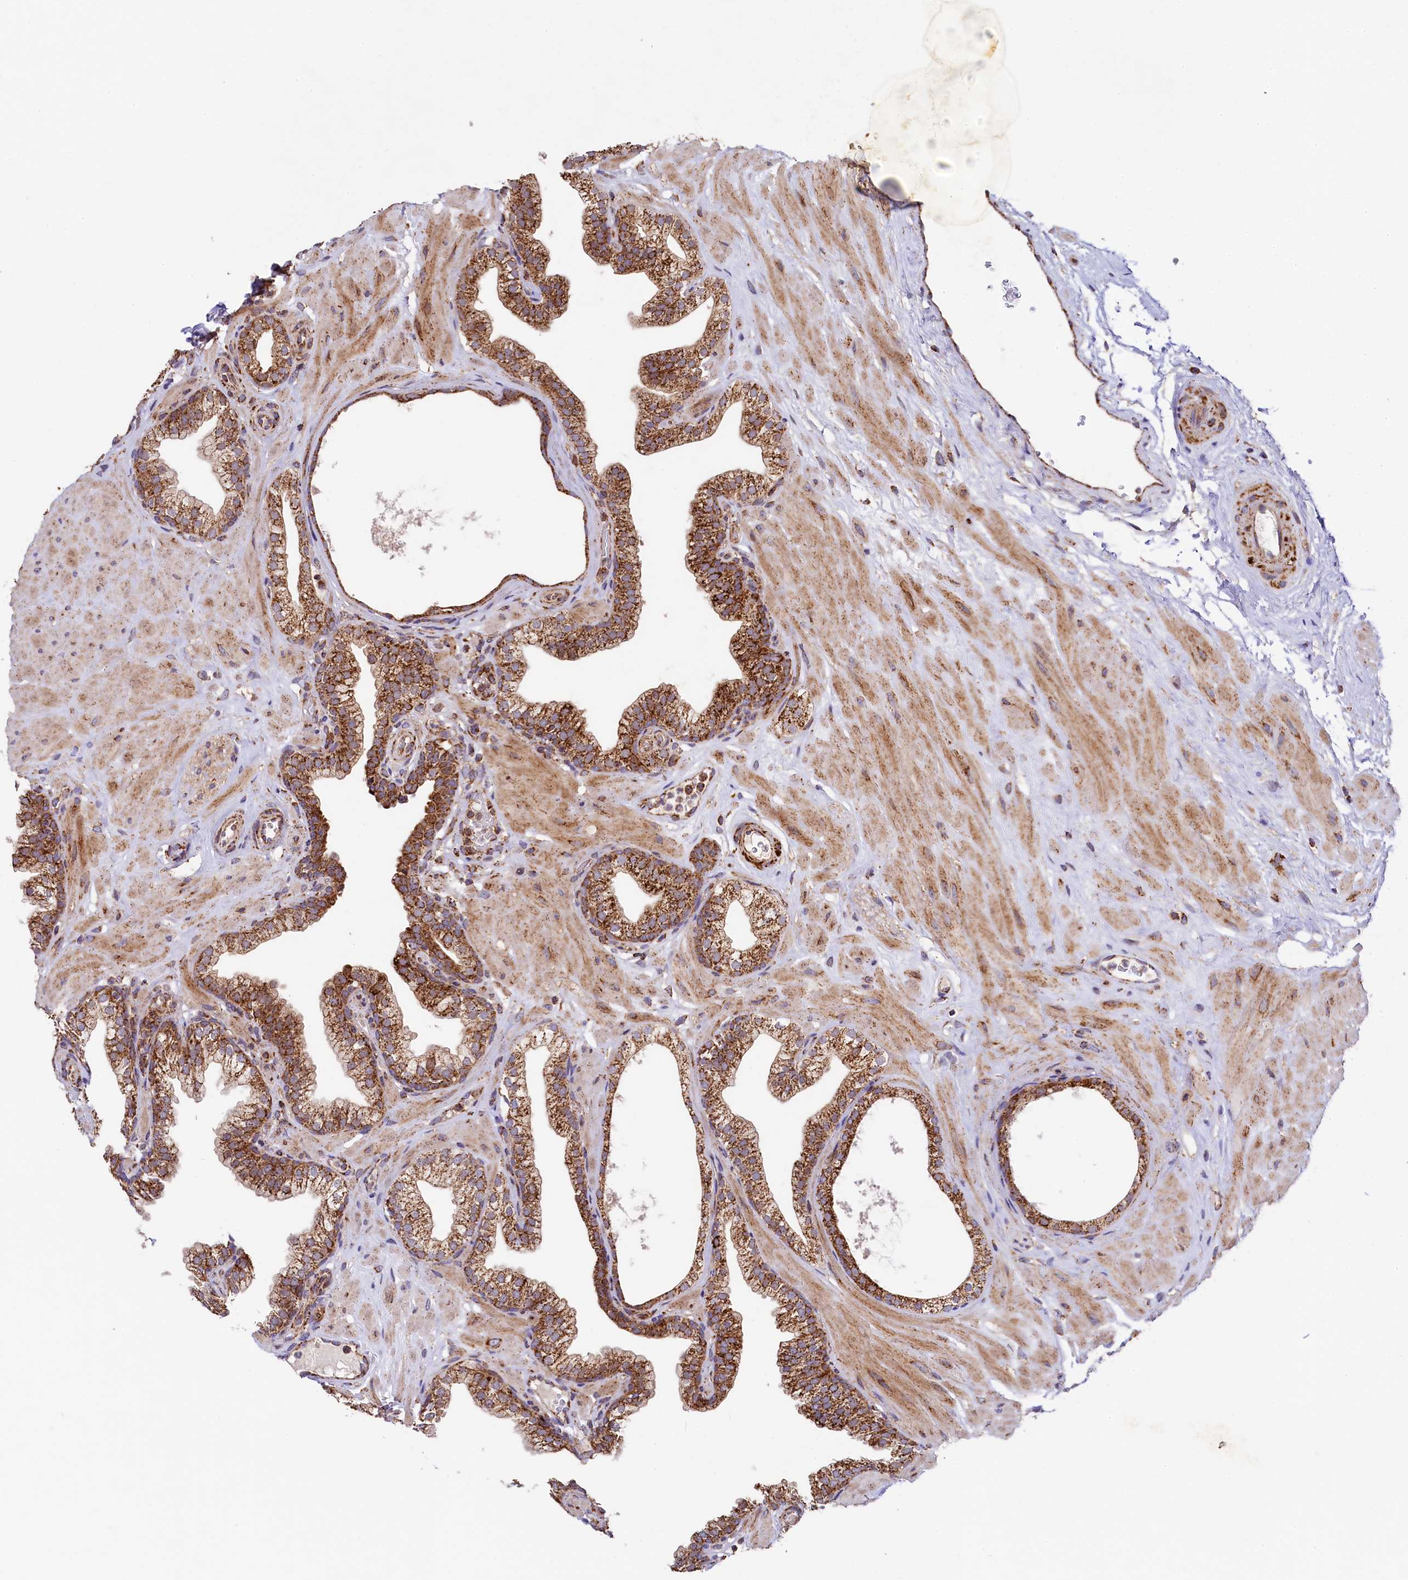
{"staining": {"intensity": "strong", "quantity": ">75%", "location": "cytoplasmic/membranous"}, "tissue": "prostate", "cell_type": "Glandular cells", "image_type": "normal", "snomed": [{"axis": "morphology", "description": "Normal tissue, NOS"}, {"axis": "morphology", "description": "Urothelial carcinoma, Low grade"}, {"axis": "topography", "description": "Urinary bladder"}, {"axis": "topography", "description": "Prostate"}], "caption": "Glandular cells demonstrate high levels of strong cytoplasmic/membranous expression in approximately >75% of cells in normal prostate. The protein of interest is shown in brown color, while the nuclei are stained blue.", "gene": "CLYBL", "patient": {"sex": "male", "age": 60}}